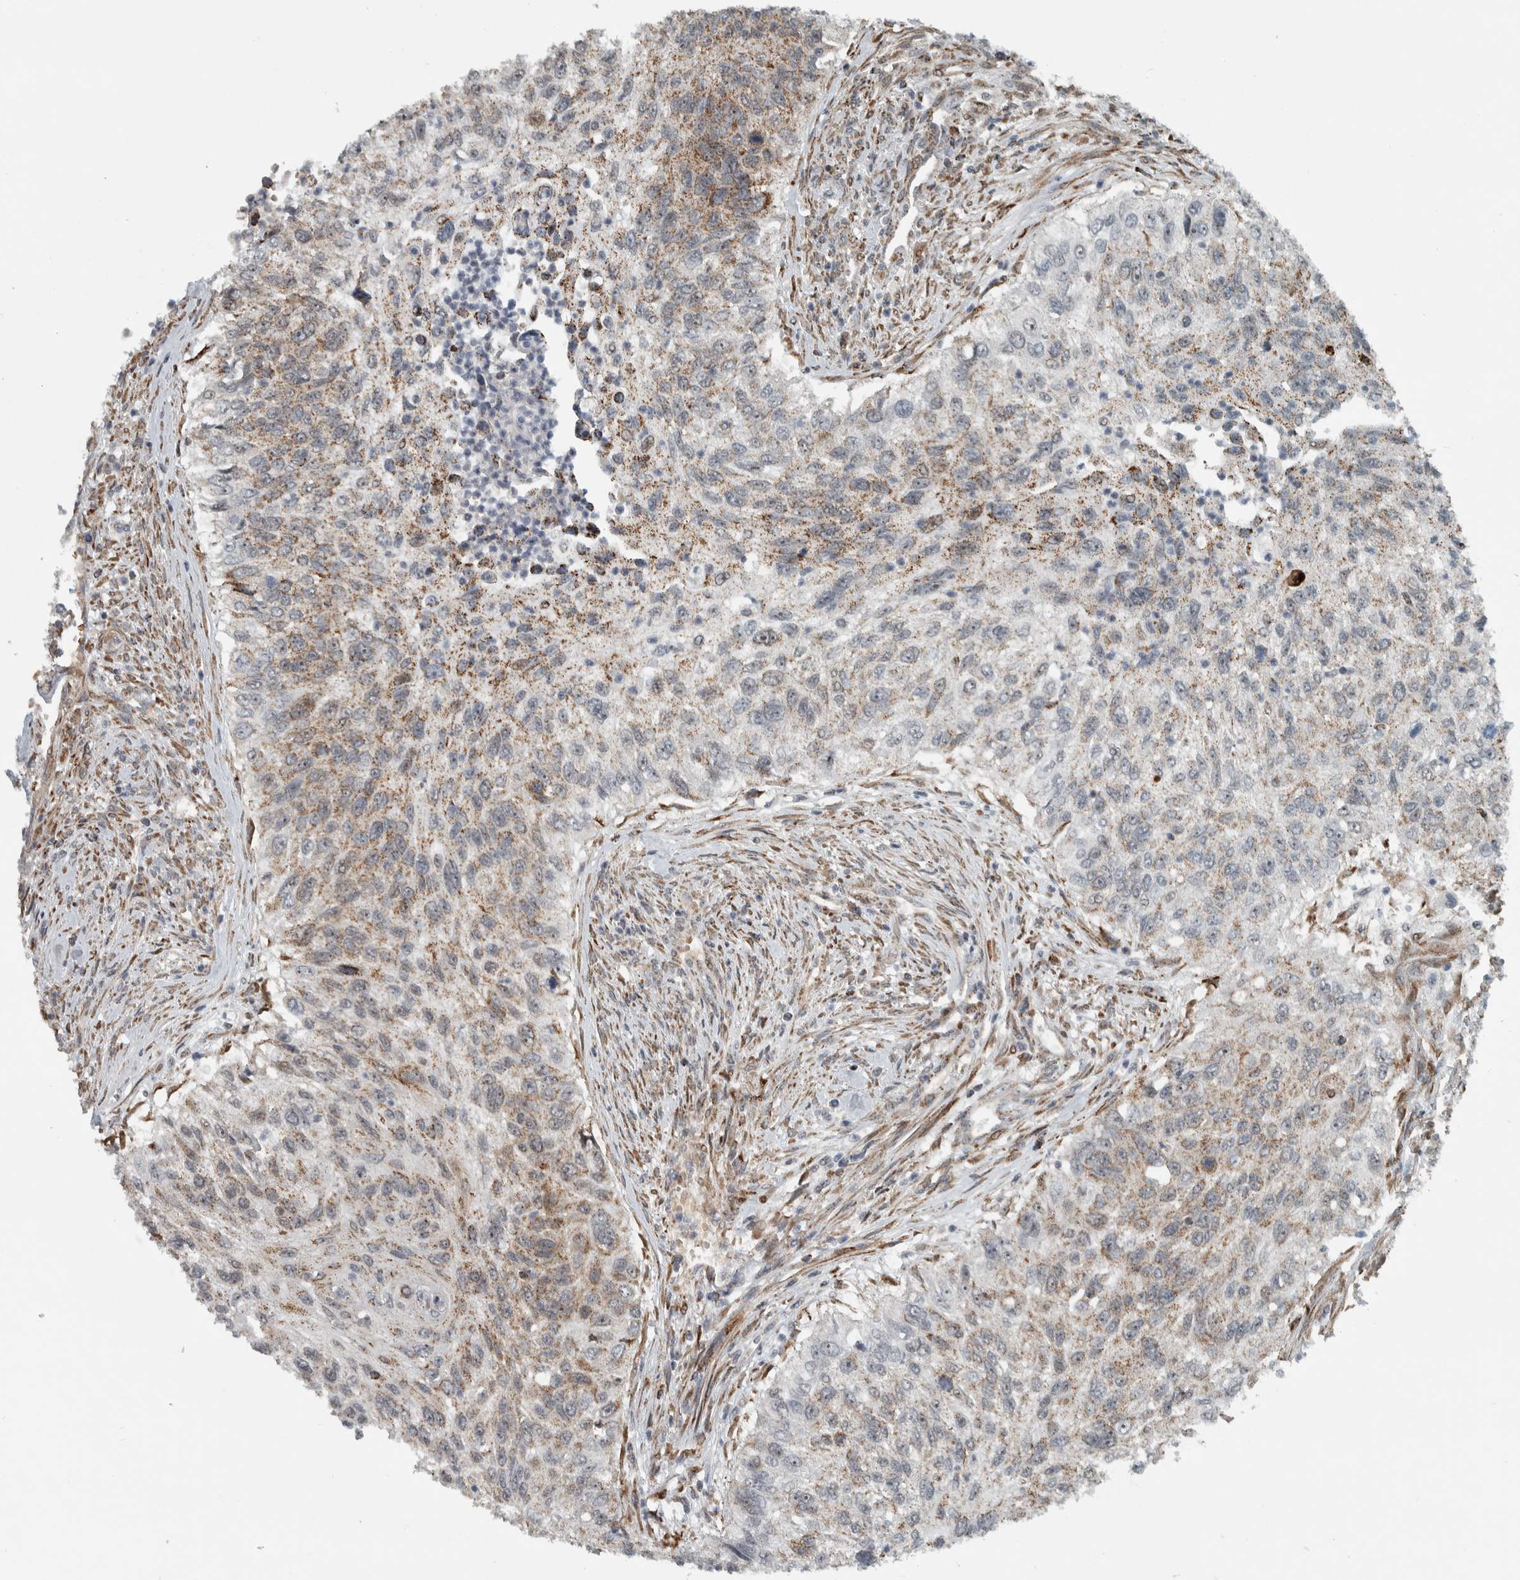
{"staining": {"intensity": "weak", "quantity": ">75%", "location": "cytoplasmic/membranous"}, "tissue": "urothelial cancer", "cell_type": "Tumor cells", "image_type": "cancer", "snomed": [{"axis": "morphology", "description": "Urothelial carcinoma, High grade"}, {"axis": "topography", "description": "Urinary bladder"}], "caption": "Protein expression by immunohistochemistry (IHC) displays weak cytoplasmic/membranous positivity in about >75% of tumor cells in urothelial cancer.", "gene": "PPM1K", "patient": {"sex": "female", "age": 60}}